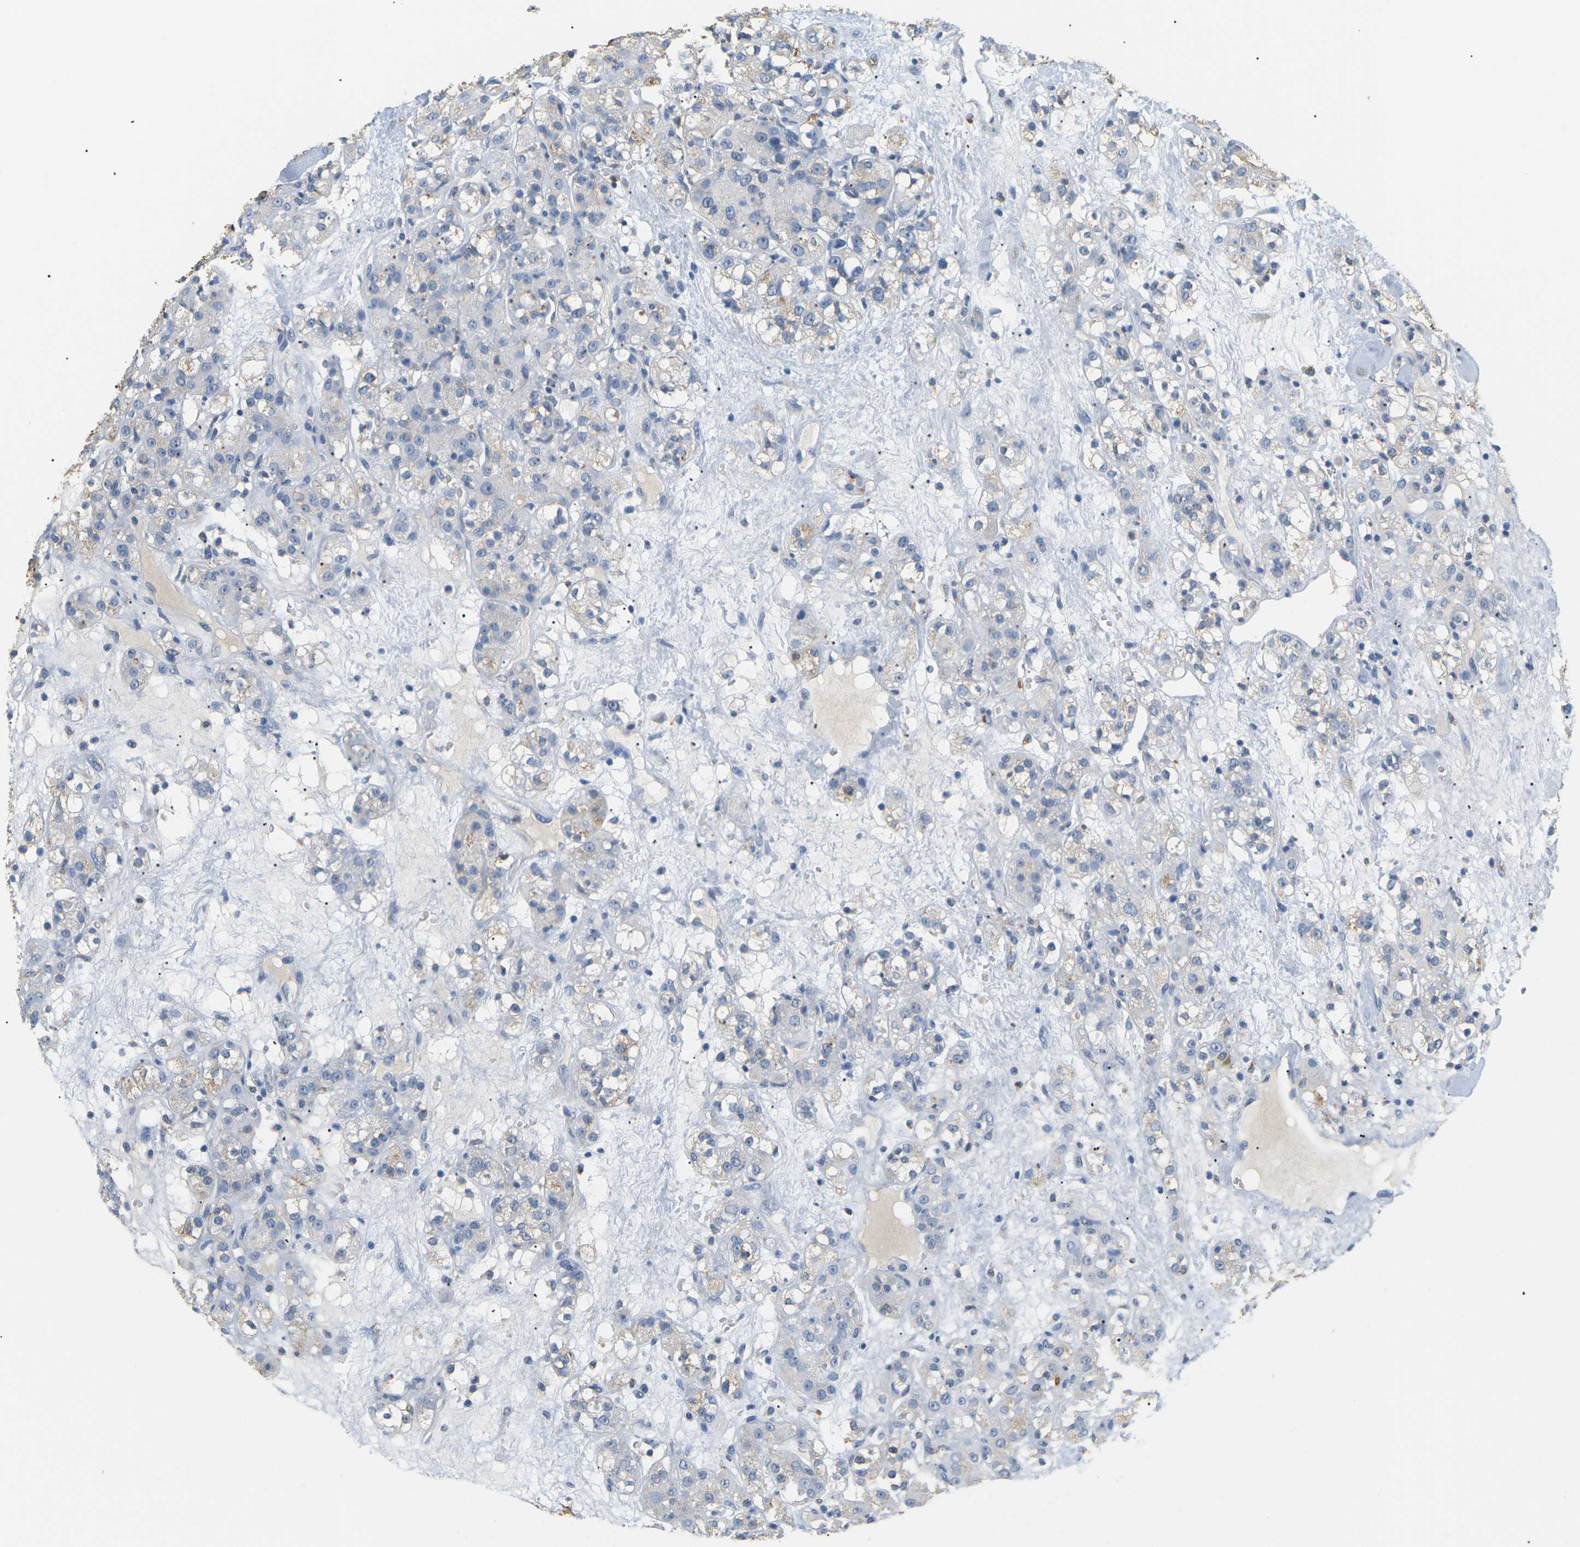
{"staining": {"intensity": "weak", "quantity": "<25%", "location": "cytoplasmic/membranous"}, "tissue": "renal cancer", "cell_type": "Tumor cells", "image_type": "cancer", "snomed": [{"axis": "morphology", "description": "Normal tissue, NOS"}, {"axis": "morphology", "description": "Adenocarcinoma, NOS"}, {"axis": "topography", "description": "Kidney"}], "caption": "High magnification brightfield microscopy of renal adenocarcinoma stained with DAB (brown) and counterstained with hematoxylin (blue): tumor cells show no significant staining. (DAB (3,3'-diaminobenzidine) immunohistochemistry (IHC) visualized using brightfield microscopy, high magnification).", "gene": "ADM", "patient": {"sex": "male", "age": 61}}